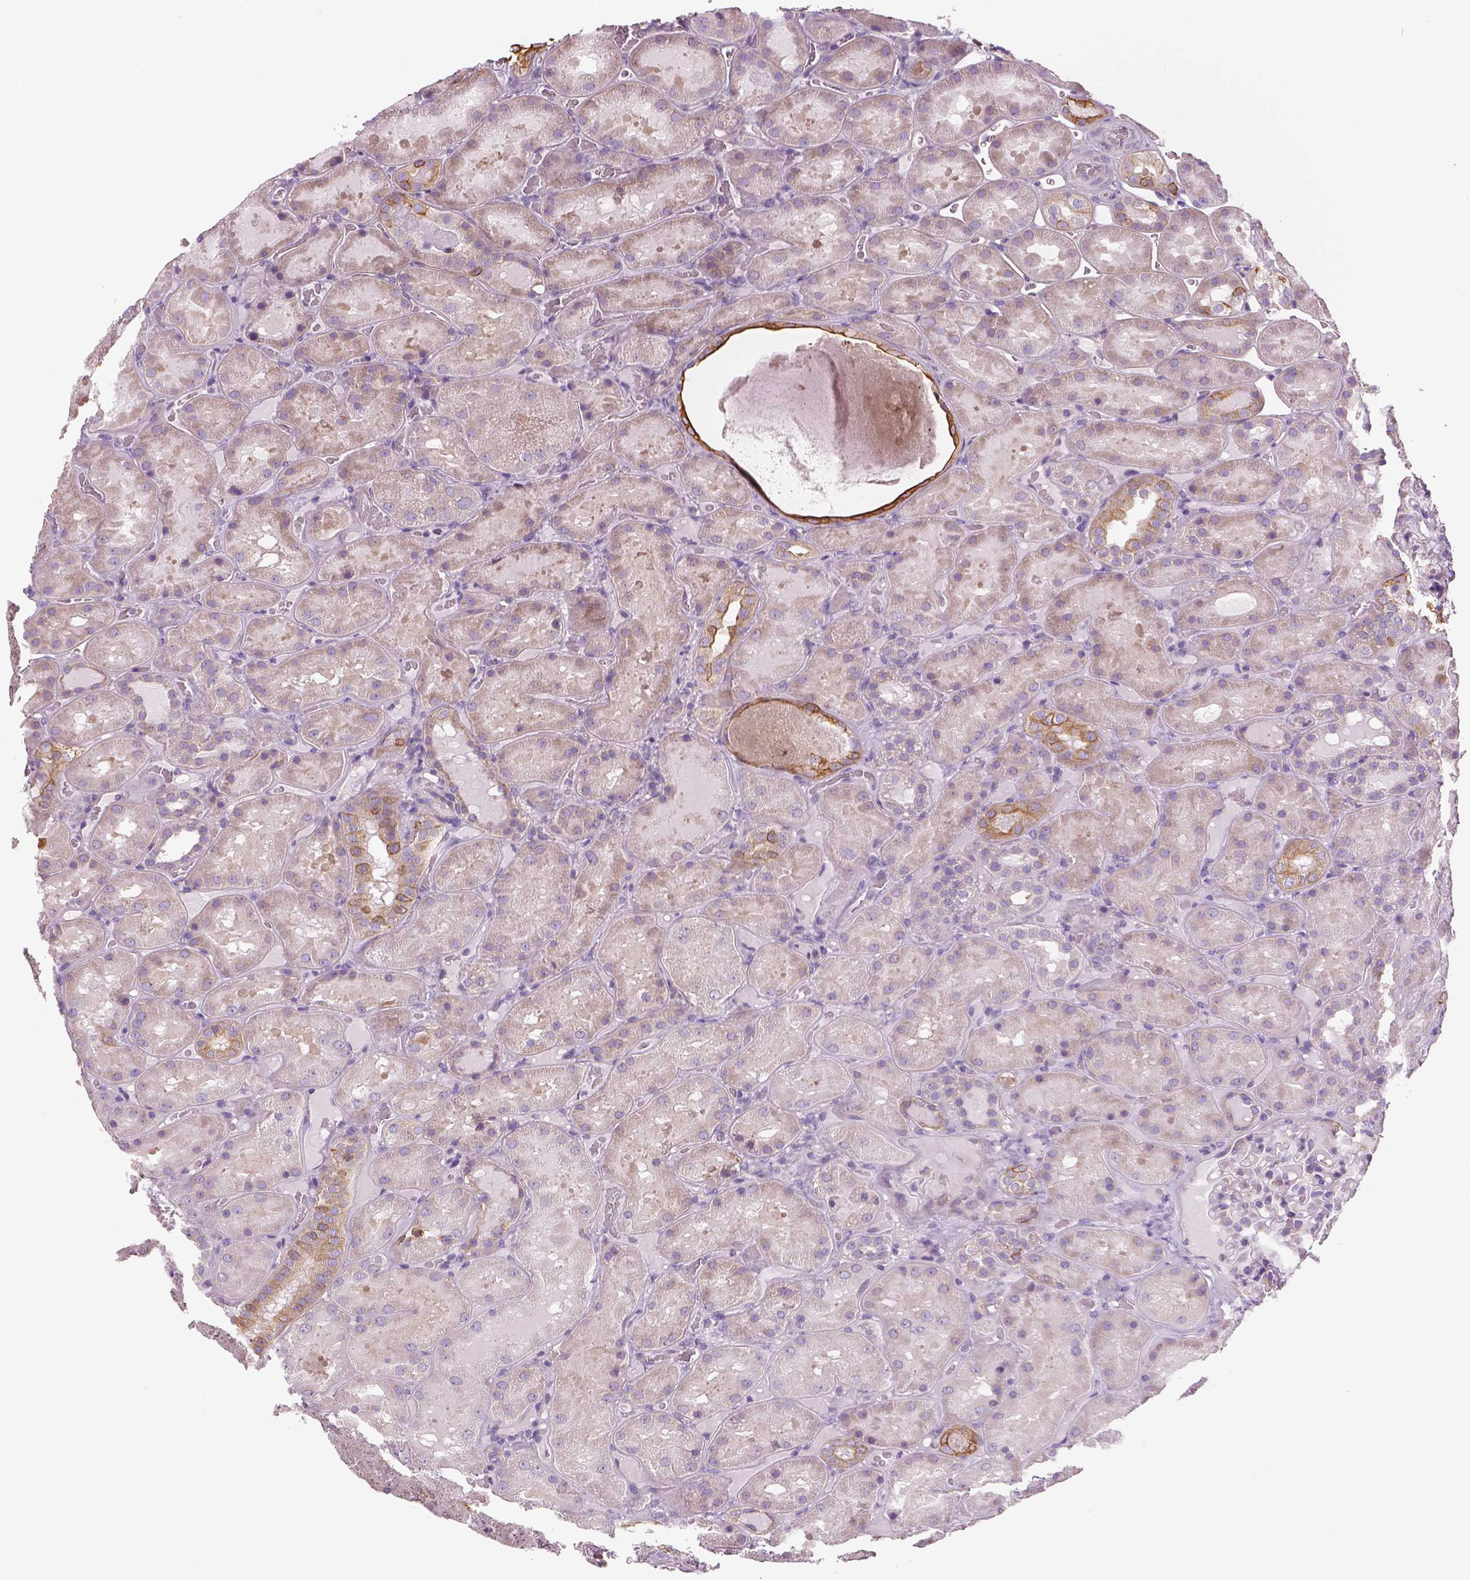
{"staining": {"intensity": "negative", "quantity": "none", "location": "none"}, "tissue": "kidney", "cell_type": "Cells in glomeruli", "image_type": "normal", "snomed": [{"axis": "morphology", "description": "Normal tissue, NOS"}, {"axis": "topography", "description": "Kidney"}], "caption": "Immunohistochemistry (IHC) photomicrograph of benign kidney stained for a protein (brown), which shows no expression in cells in glomeruli. The staining is performed using DAB (3,3'-diaminobenzidine) brown chromogen with nuclei counter-stained in using hematoxylin.", "gene": "CHST14", "patient": {"sex": "male", "age": 73}}